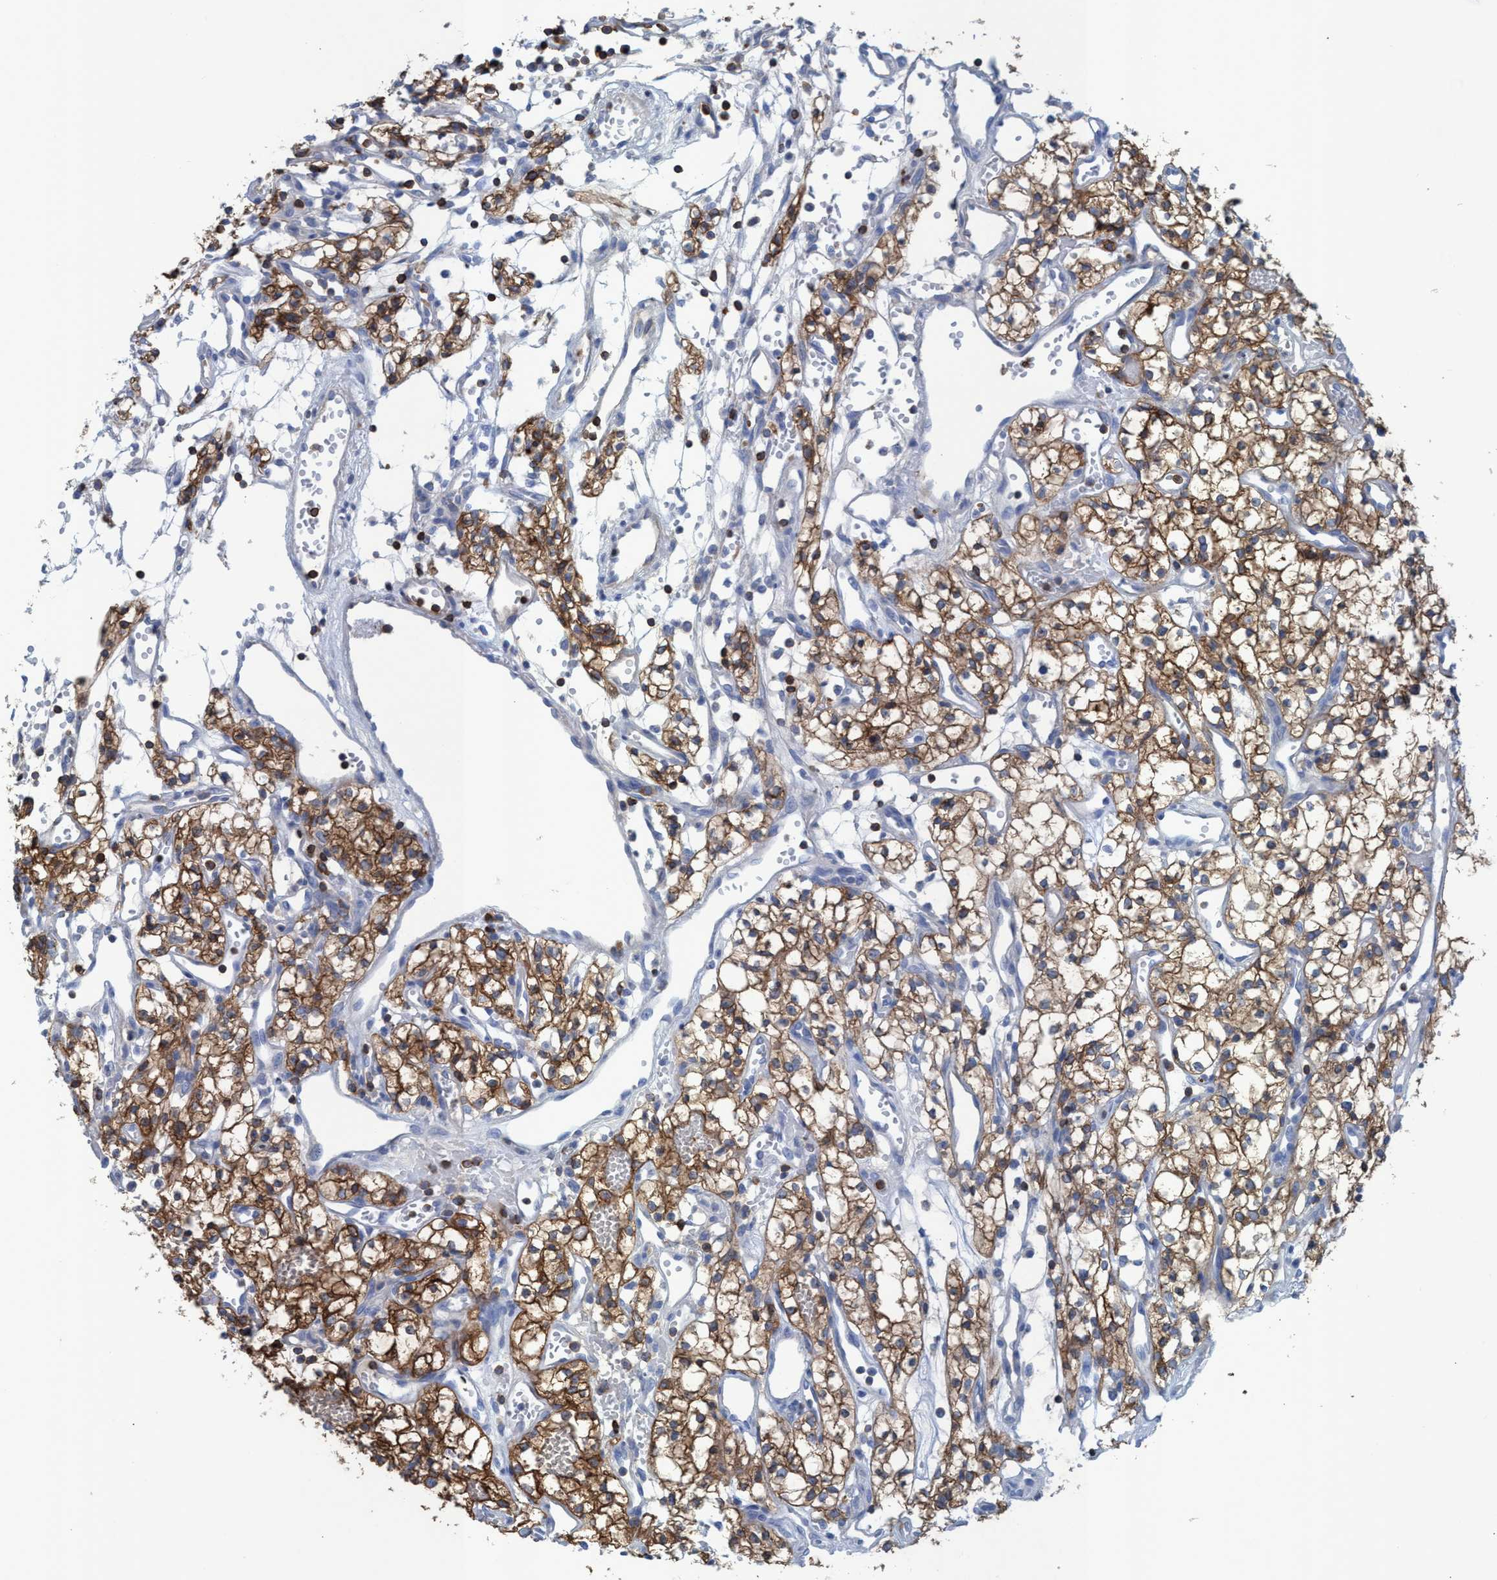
{"staining": {"intensity": "moderate", "quantity": ">75%", "location": "cytoplasmic/membranous"}, "tissue": "renal cancer", "cell_type": "Tumor cells", "image_type": "cancer", "snomed": [{"axis": "morphology", "description": "Adenocarcinoma, NOS"}, {"axis": "topography", "description": "Kidney"}], "caption": "A micrograph of renal cancer stained for a protein shows moderate cytoplasmic/membranous brown staining in tumor cells. (Stains: DAB (3,3'-diaminobenzidine) in brown, nuclei in blue, Microscopy: brightfield microscopy at high magnification).", "gene": "EZR", "patient": {"sex": "male", "age": 59}}